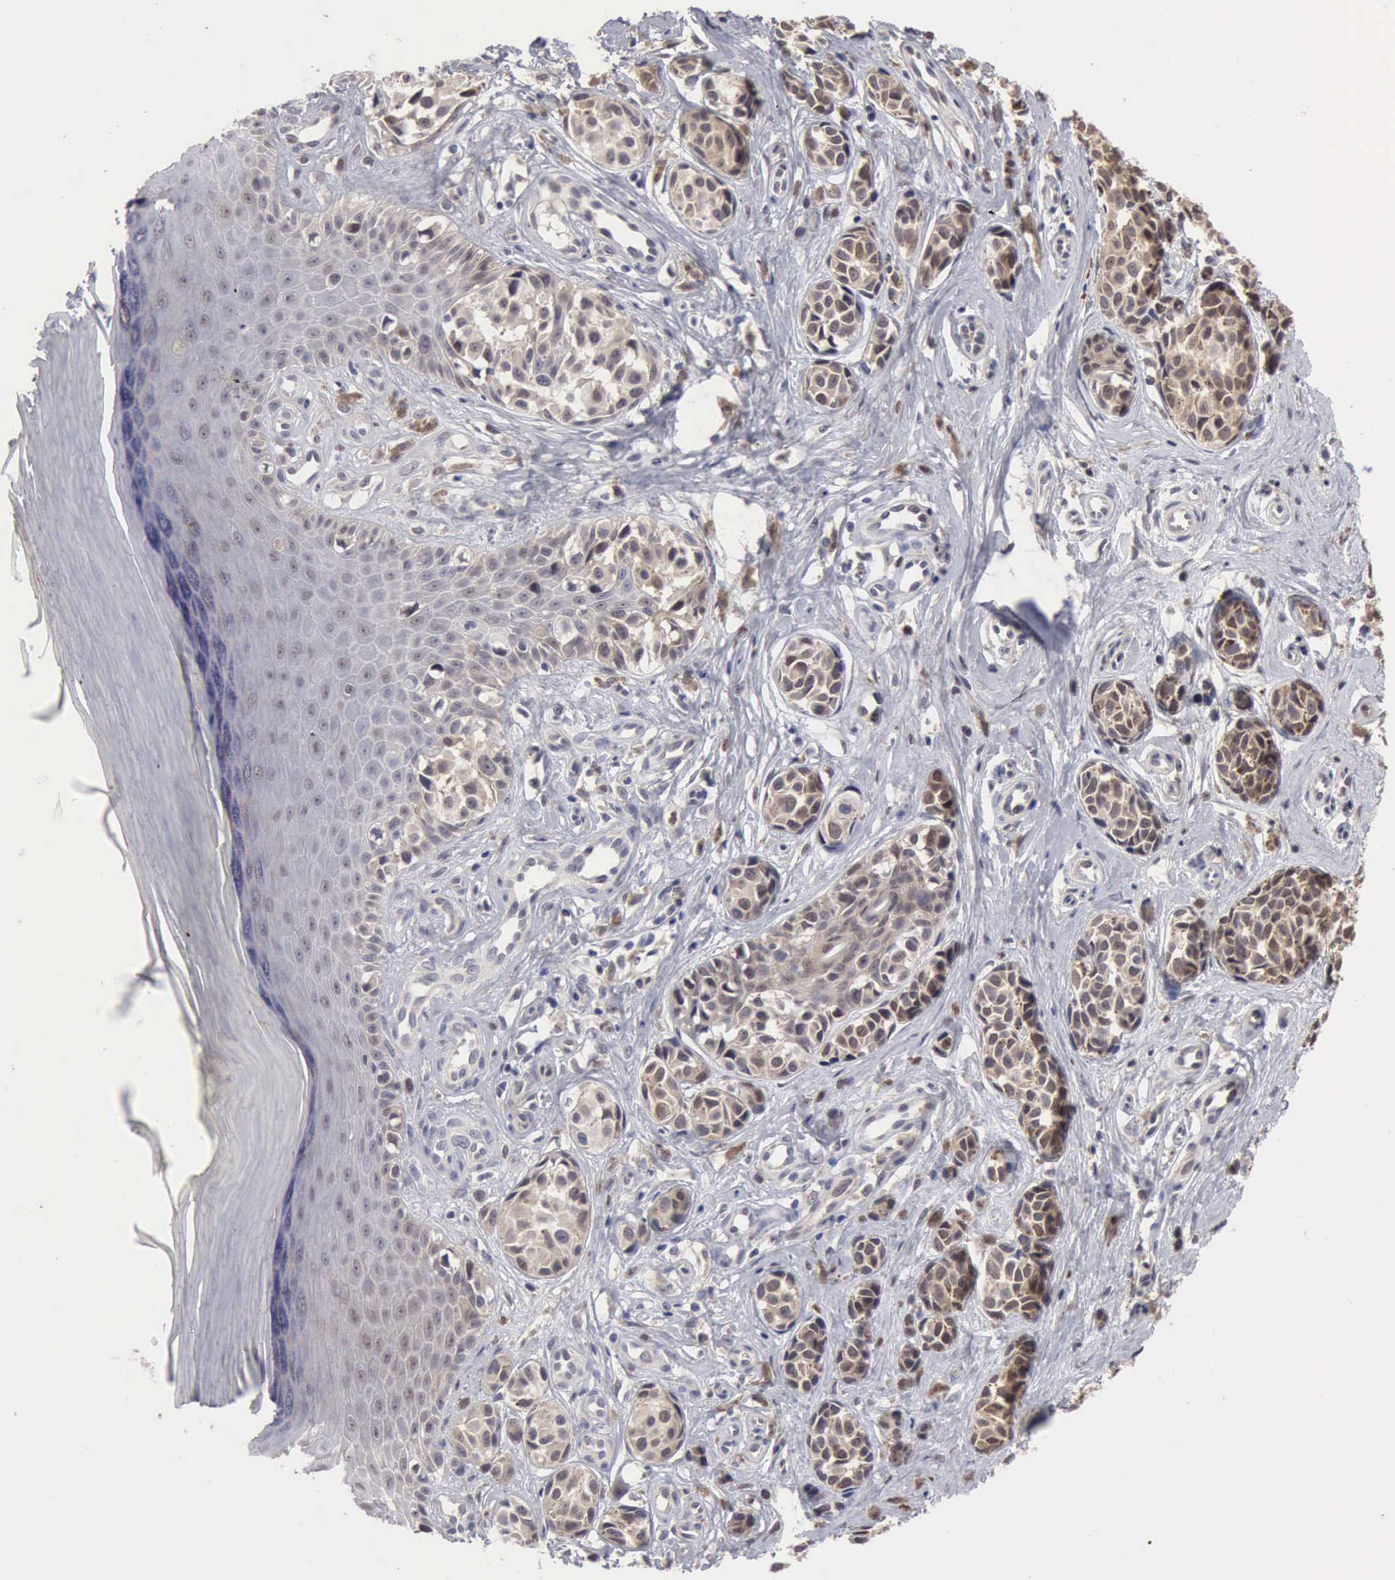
{"staining": {"intensity": "weak", "quantity": ">75%", "location": "cytoplasmic/membranous"}, "tissue": "melanoma", "cell_type": "Tumor cells", "image_type": "cancer", "snomed": [{"axis": "morphology", "description": "Malignant melanoma, NOS"}, {"axis": "topography", "description": "Skin"}], "caption": "Immunohistochemistry (IHC) image of neoplastic tissue: human malignant melanoma stained using immunohistochemistry (IHC) shows low levels of weak protein expression localized specifically in the cytoplasmic/membranous of tumor cells, appearing as a cytoplasmic/membranous brown color.", "gene": "PTGR2", "patient": {"sex": "male", "age": 79}}